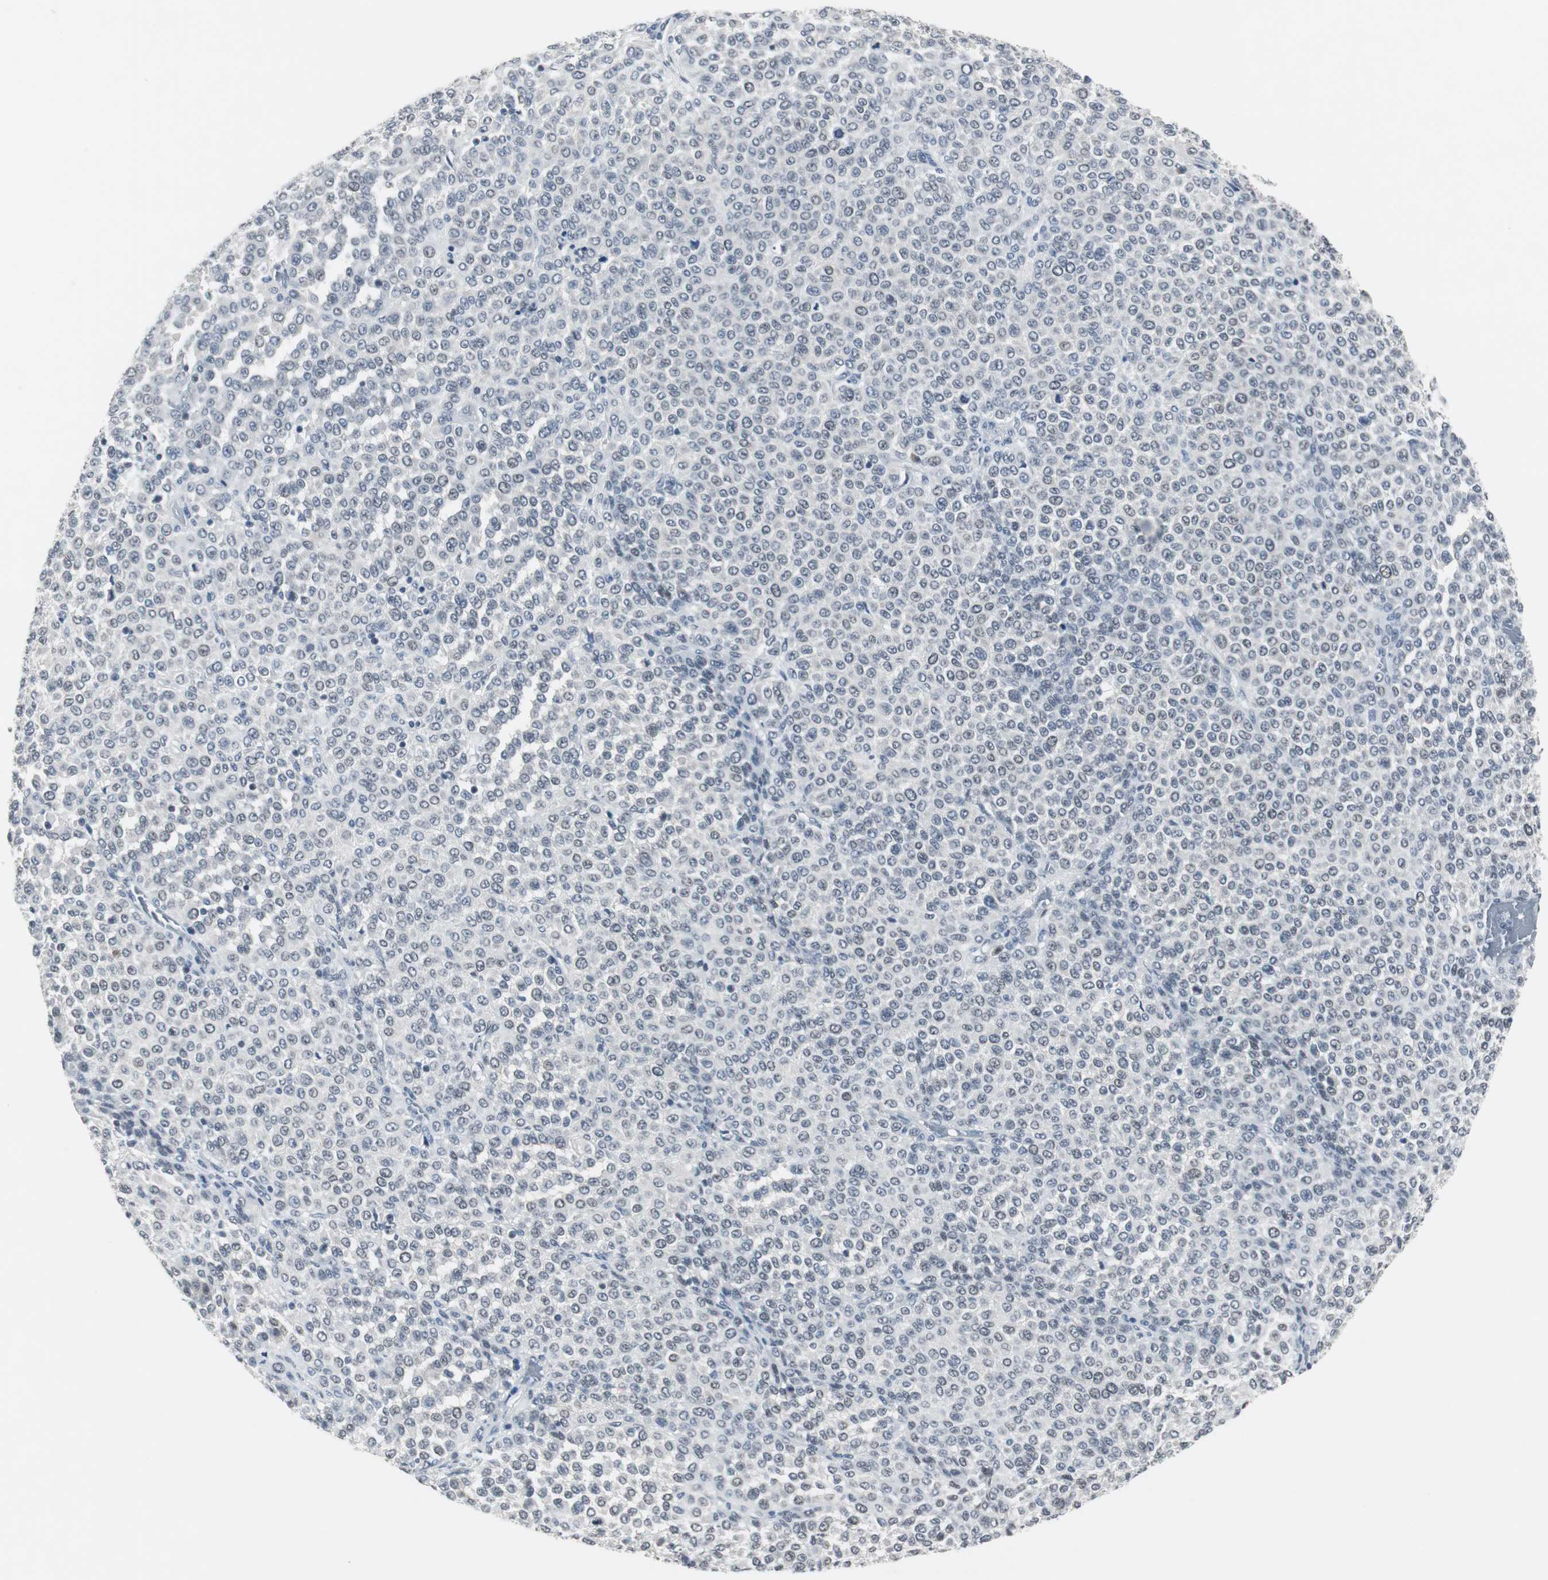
{"staining": {"intensity": "negative", "quantity": "none", "location": "none"}, "tissue": "melanoma", "cell_type": "Tumor cells", "image_type": "cancer", "snomed": [{"axis": "morphology", "description": "Malignant melanoma, Metastatic site"}, {"axis": "topography", "description": "Pancreas"}], "caption": "Immunohistochemical staining of melanoma displays no significant positivity in tumor cells.", "gene": "ELK1", "patient": {"sex": "female", "age": 30}}